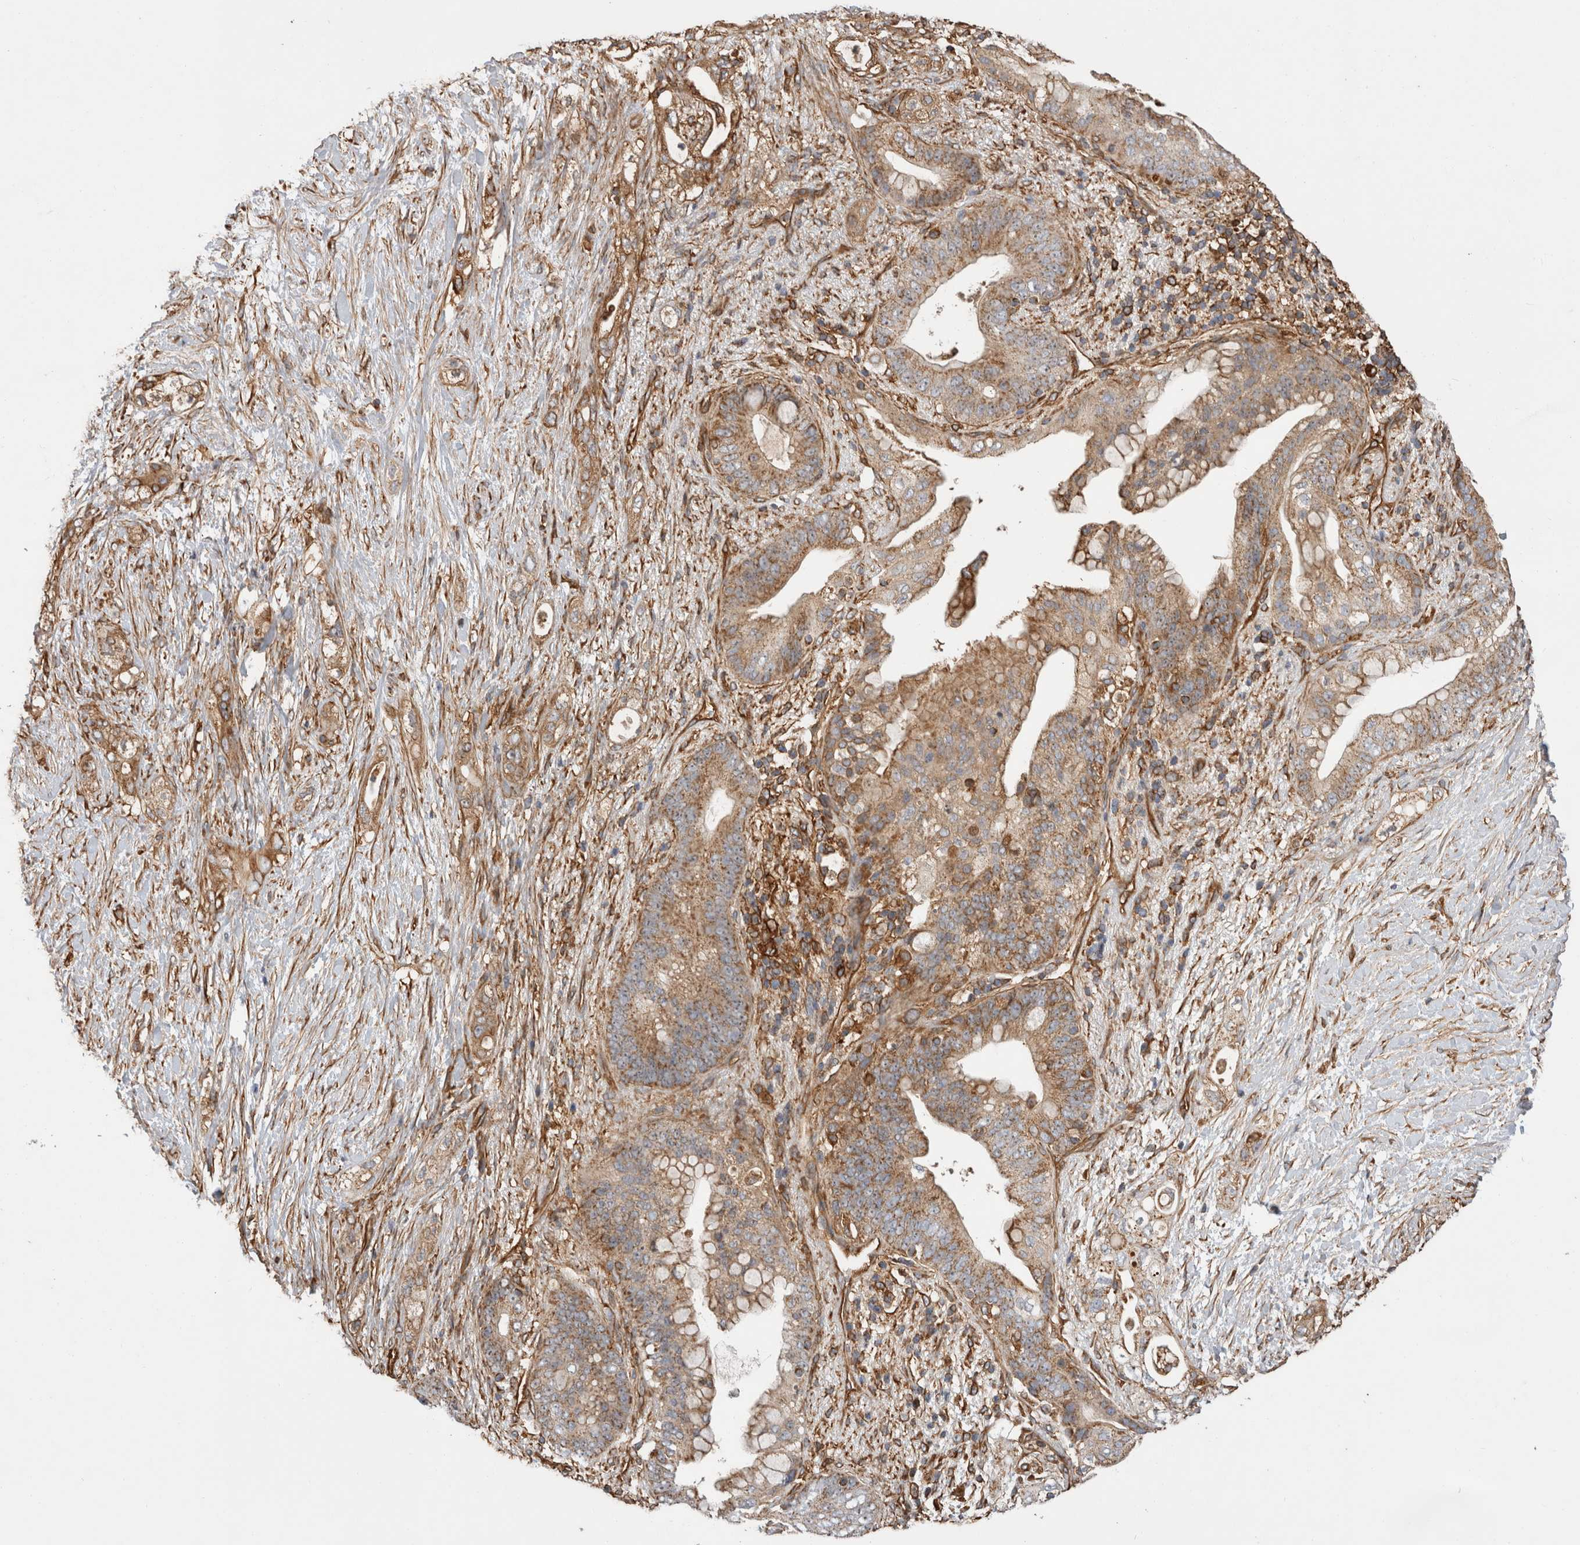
{"staining": {"intensity": "weak", "quantity": ">75%", "location": "cytoplasmic/membranous"}, "tissue": "pancreatic cancer", "cell_type": "Tumor cells", "image_type": "cancer", "snomed": [{"axis": "morphology", "description": "Adenocarcinoma, NOS"}, {"axis": "topography", "description": "Pancreas"}], "caption": "Weak cytoplasmic/membranous staining for a protein is appreciated in about >75% of tumor cells of pancreatic cancer (adenocarcinoma) using immunohistochemistry.", "gene": "ZNF397", "patient": {"sex": "male", "age": 53}}